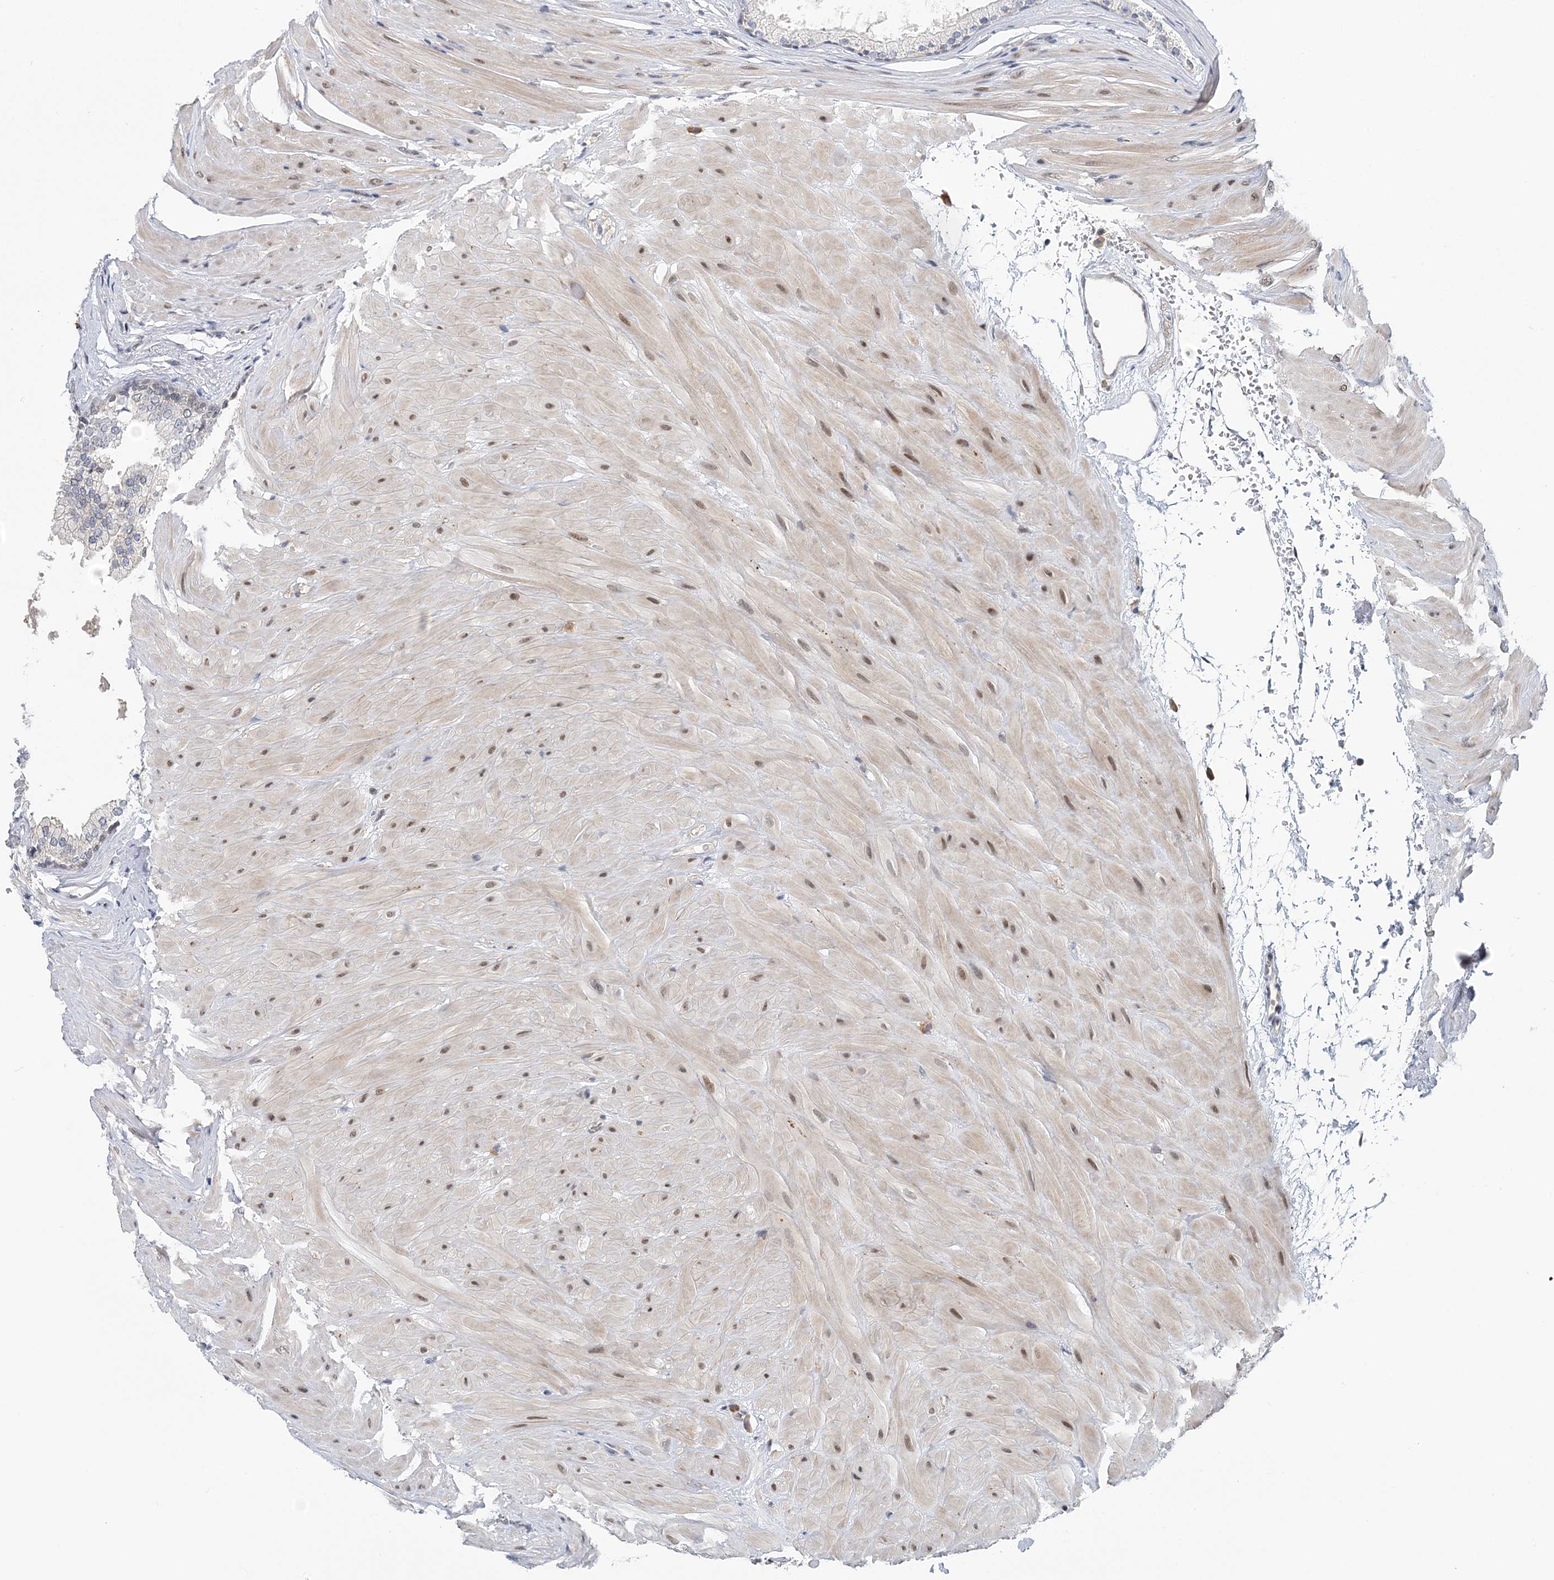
{"staining": {"intensity": "weak", "quantity": "25%-75%", "location": "cytoplasmic/membranous"}, "tissue": "seminal vesicle", "cell_type": "Glandular cells", "image_type": "normal", "snomed": [{"axis": "morphology", "description": "Normal tissue, NOS"}, {"axis": "topography", "description": "Prostate"}, {"axis": "topography", "description": "Seminal veicle"}], "caption": "DAB immunohistochemical staining of normal human seminal vesicle reveals weak cytoplasmic/membranous protein positivity in about 25%-75% of glandular cells.", "gene": "HYCC2", "patient": {"sex": "male", "age": 51}}